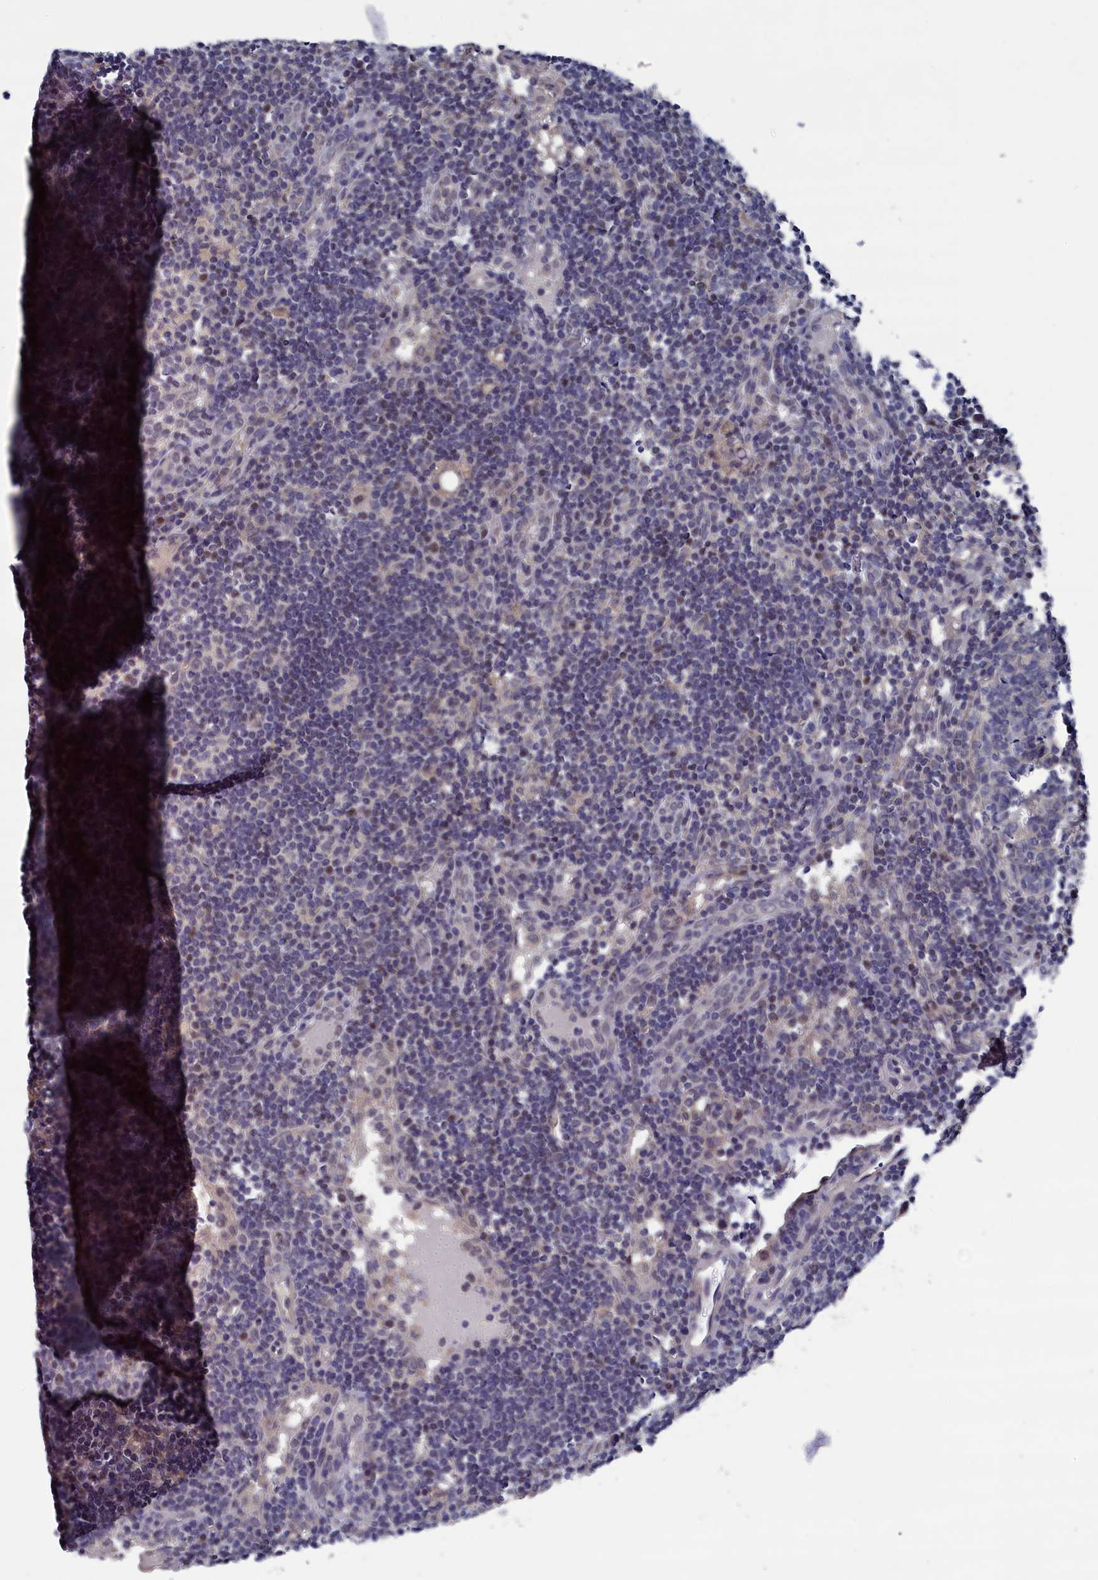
{"staining": {"intensity": "negative", "quantity": "none", "location": "none"}, "tissue": "lymph node", "cell_type": "Germinal center cells", "image_type": "normal", "snomed": [{"axis": "morphology", "description": "Normal tissue, NOS"}, {"axis": "topography", "description": "Lymph node"}], "caption": "Immunohistochemistry (IHC) photomicrograph of benign lymph node stained for a protein (brown), which displays no positivity in germinal center cells.", "gene": "SPATA13", "patient": {"sex": "female", "age": 73}}